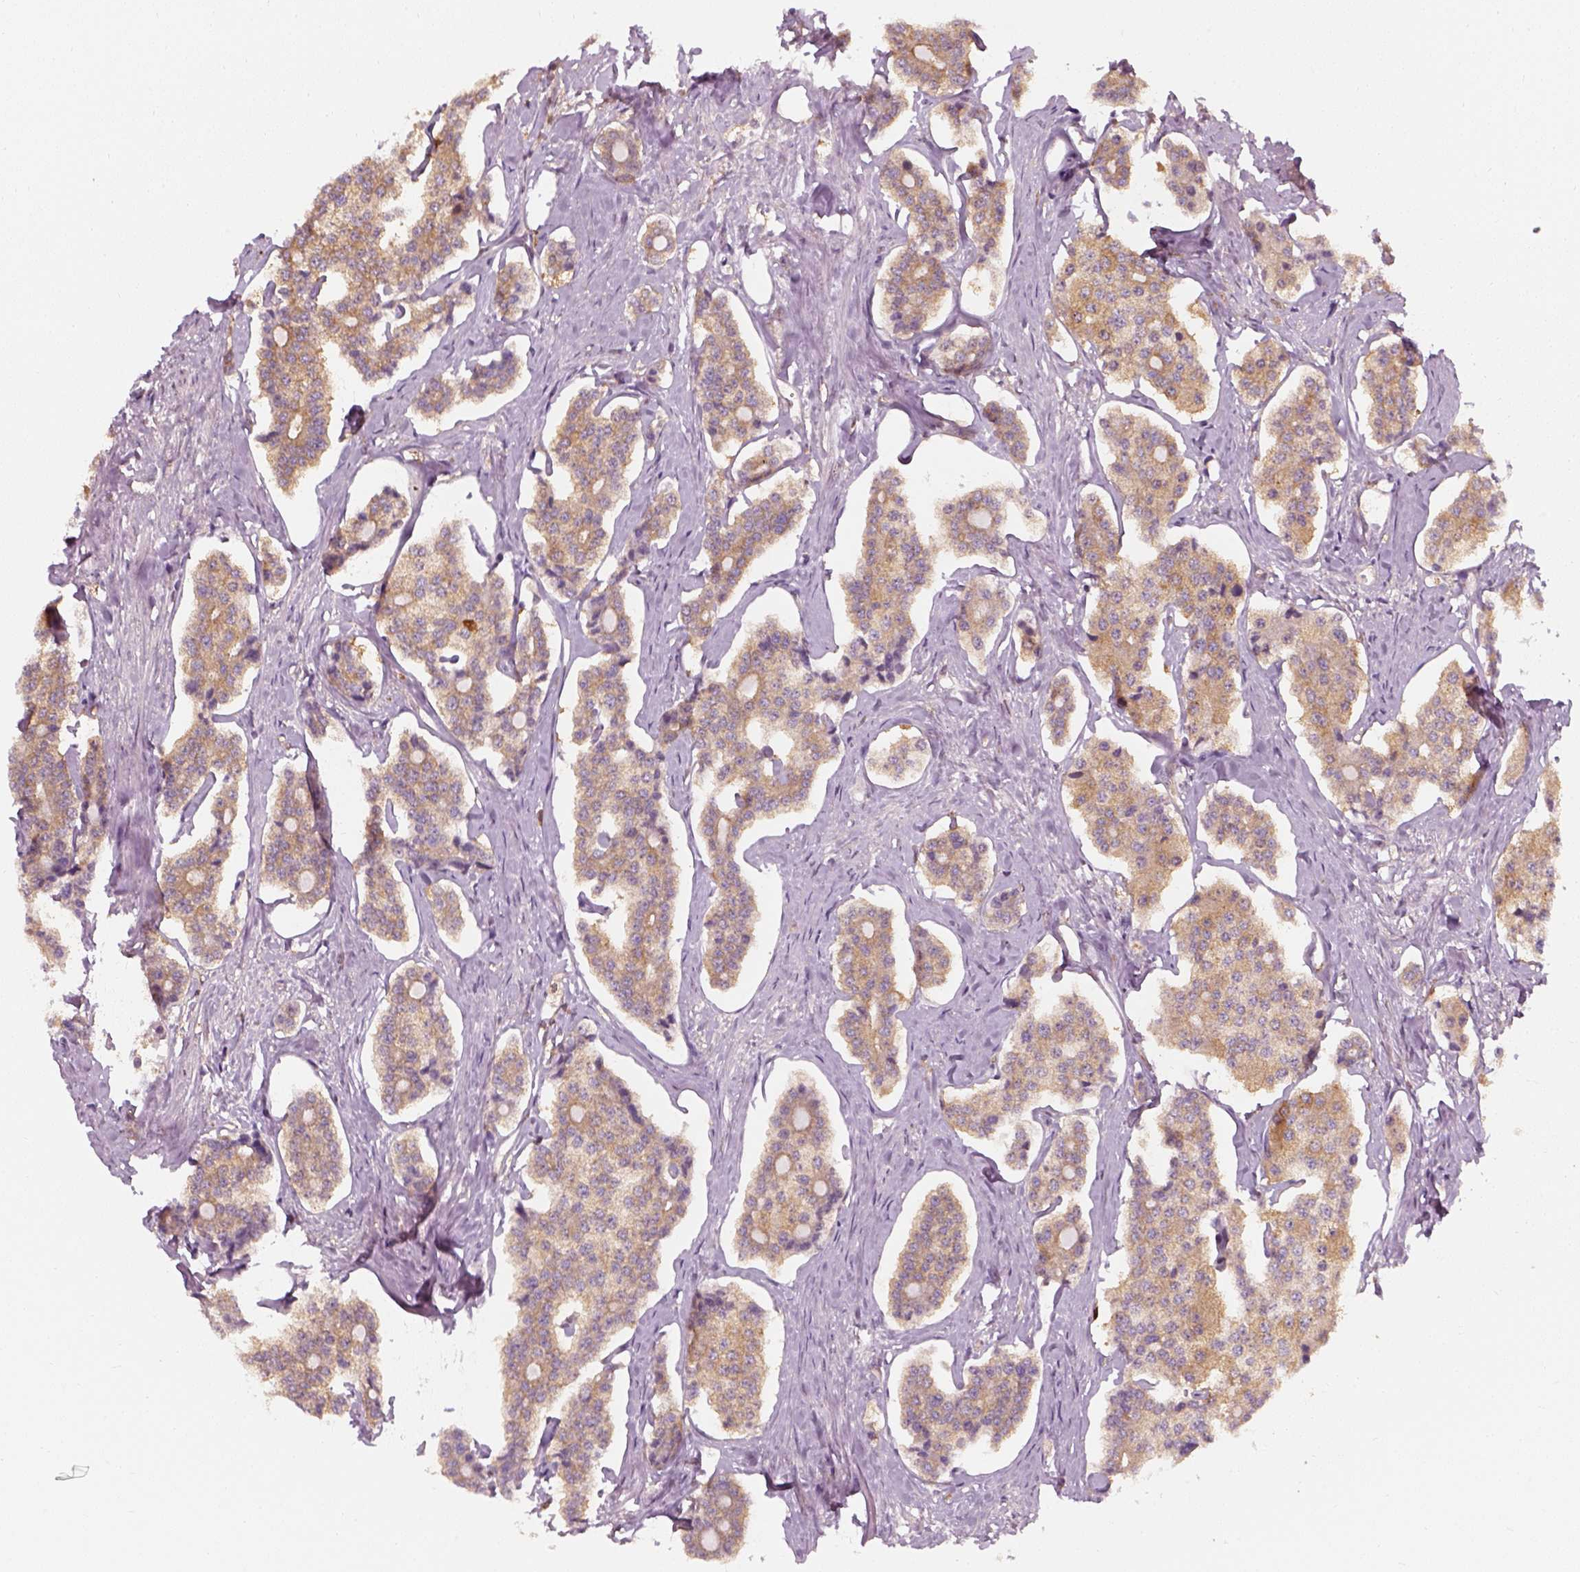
{"staining": {"intensity": "moderate", "quantity": "25%-75%", "location": "cytoplasmic/membranous"}, "tissue": "carcinoid", "cell_type": "Tumor cells", "image_type": "cancer", "snomed": [{"axis": "morphology", "description": "Carcinoid, malignant, NOS"}, {"axis": "topography", "description": "Small intestine"}], "caption": "A micrograph of human carcinoid stained for a protein displays moderate cytoplasmic/membranous brown staining in tumor cells. (Stains: DAB in brown, nuclei in blue, Microscopy: brightfield microscopy at high magnification).", "gene": "SQSTM1", "patient": {"sex": "female", "age": 65}}